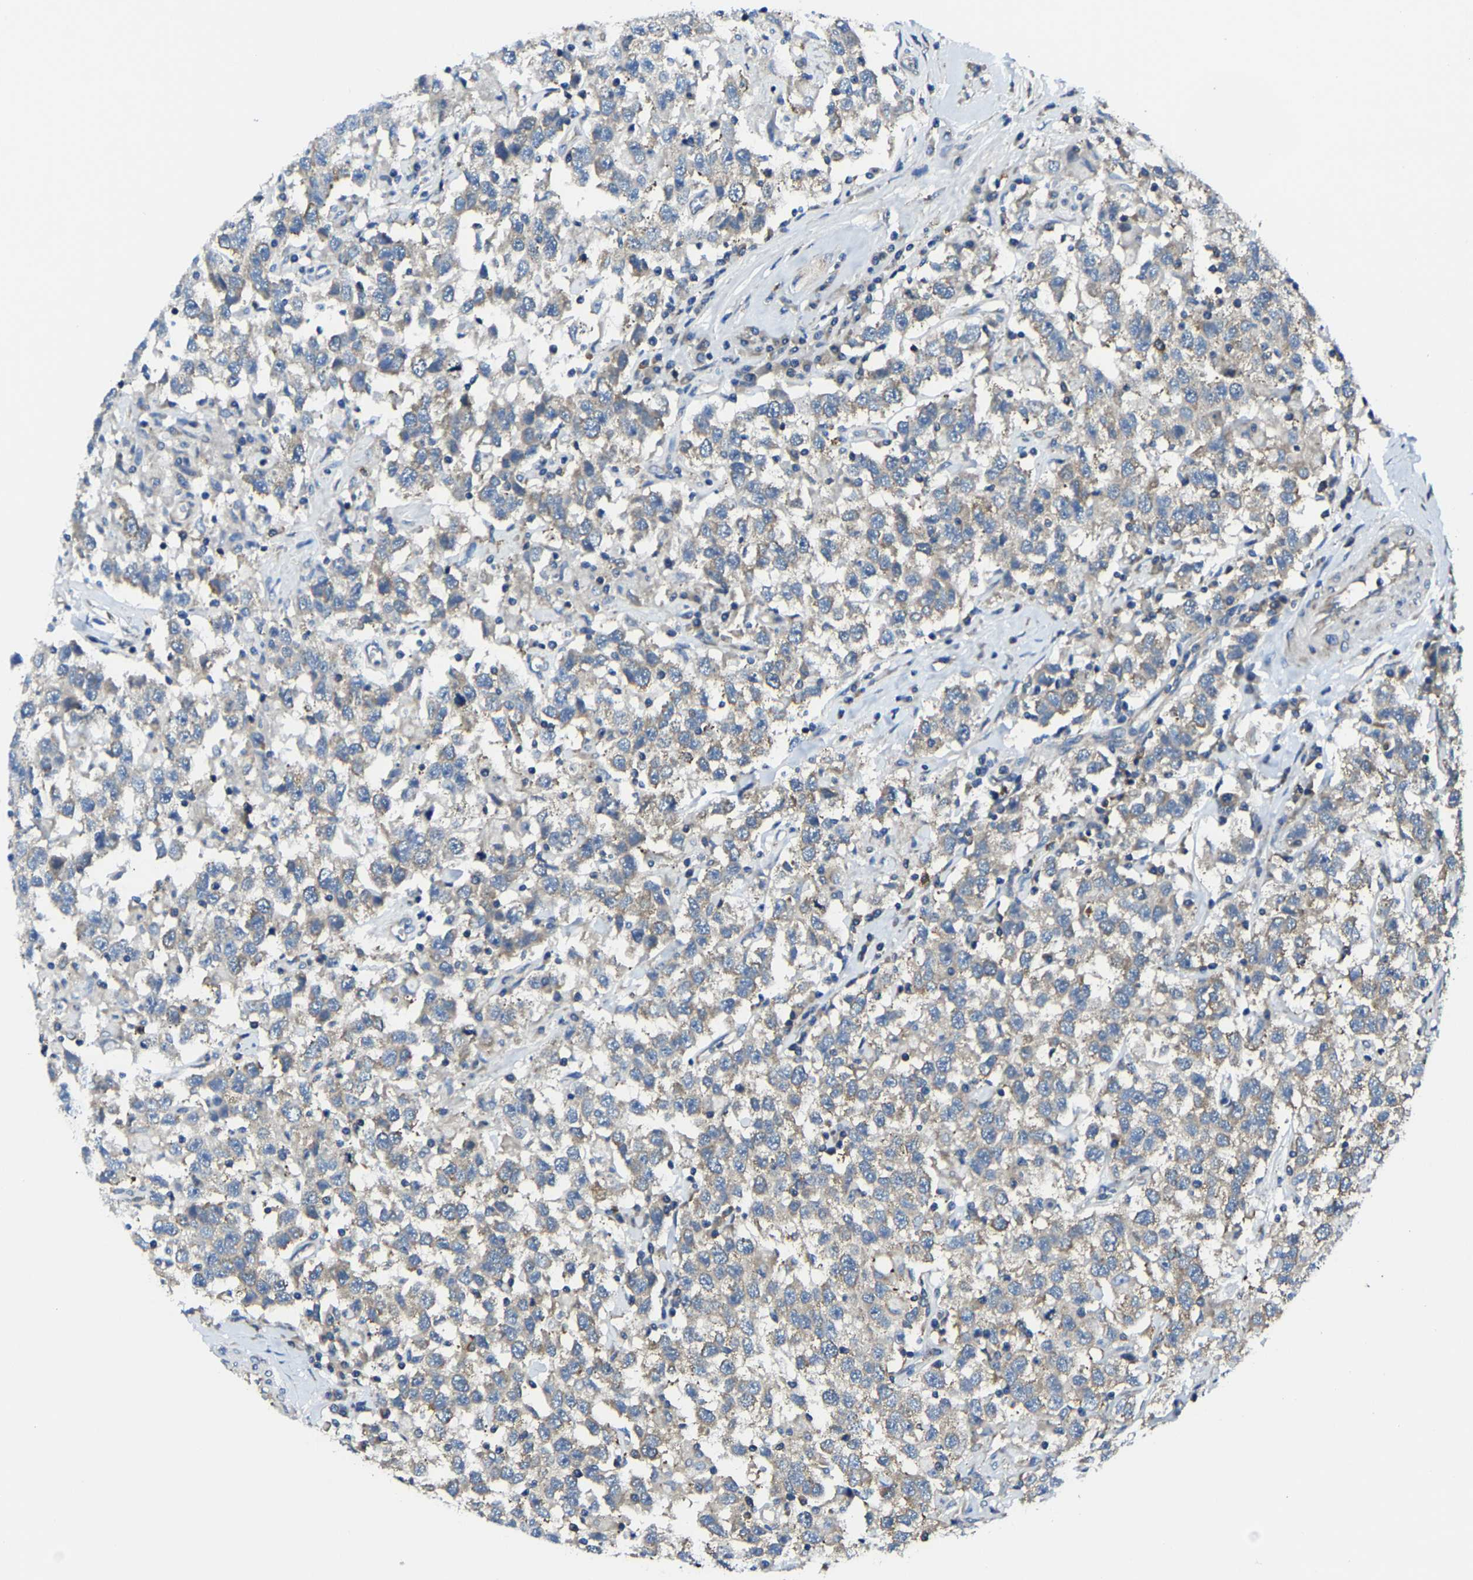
{"staining": {"intensity": "negative", "quantity": "none", "location": "none"}, "tissue": "testis cancer", "cell_type": "Tumor cells", "image_type": "cancer", "snomed": [{"axis": "morphology", "description": "Seminoma, NOS"}, {"axis": "topography", "description": "Testis"}], "caption": "A photomicrograph of testis seminoma stained for a protein exhibits no brown staining in tumor cells. Brightfield microscopy of immunohistochemistry (IHC) stained with DAB (3,3'-diaminobenzidine) (brown) and hematoxylin (blue), captured at high magnification.", "gene": "G3BP2", "patient": {"sex": "male", "age": 41}}